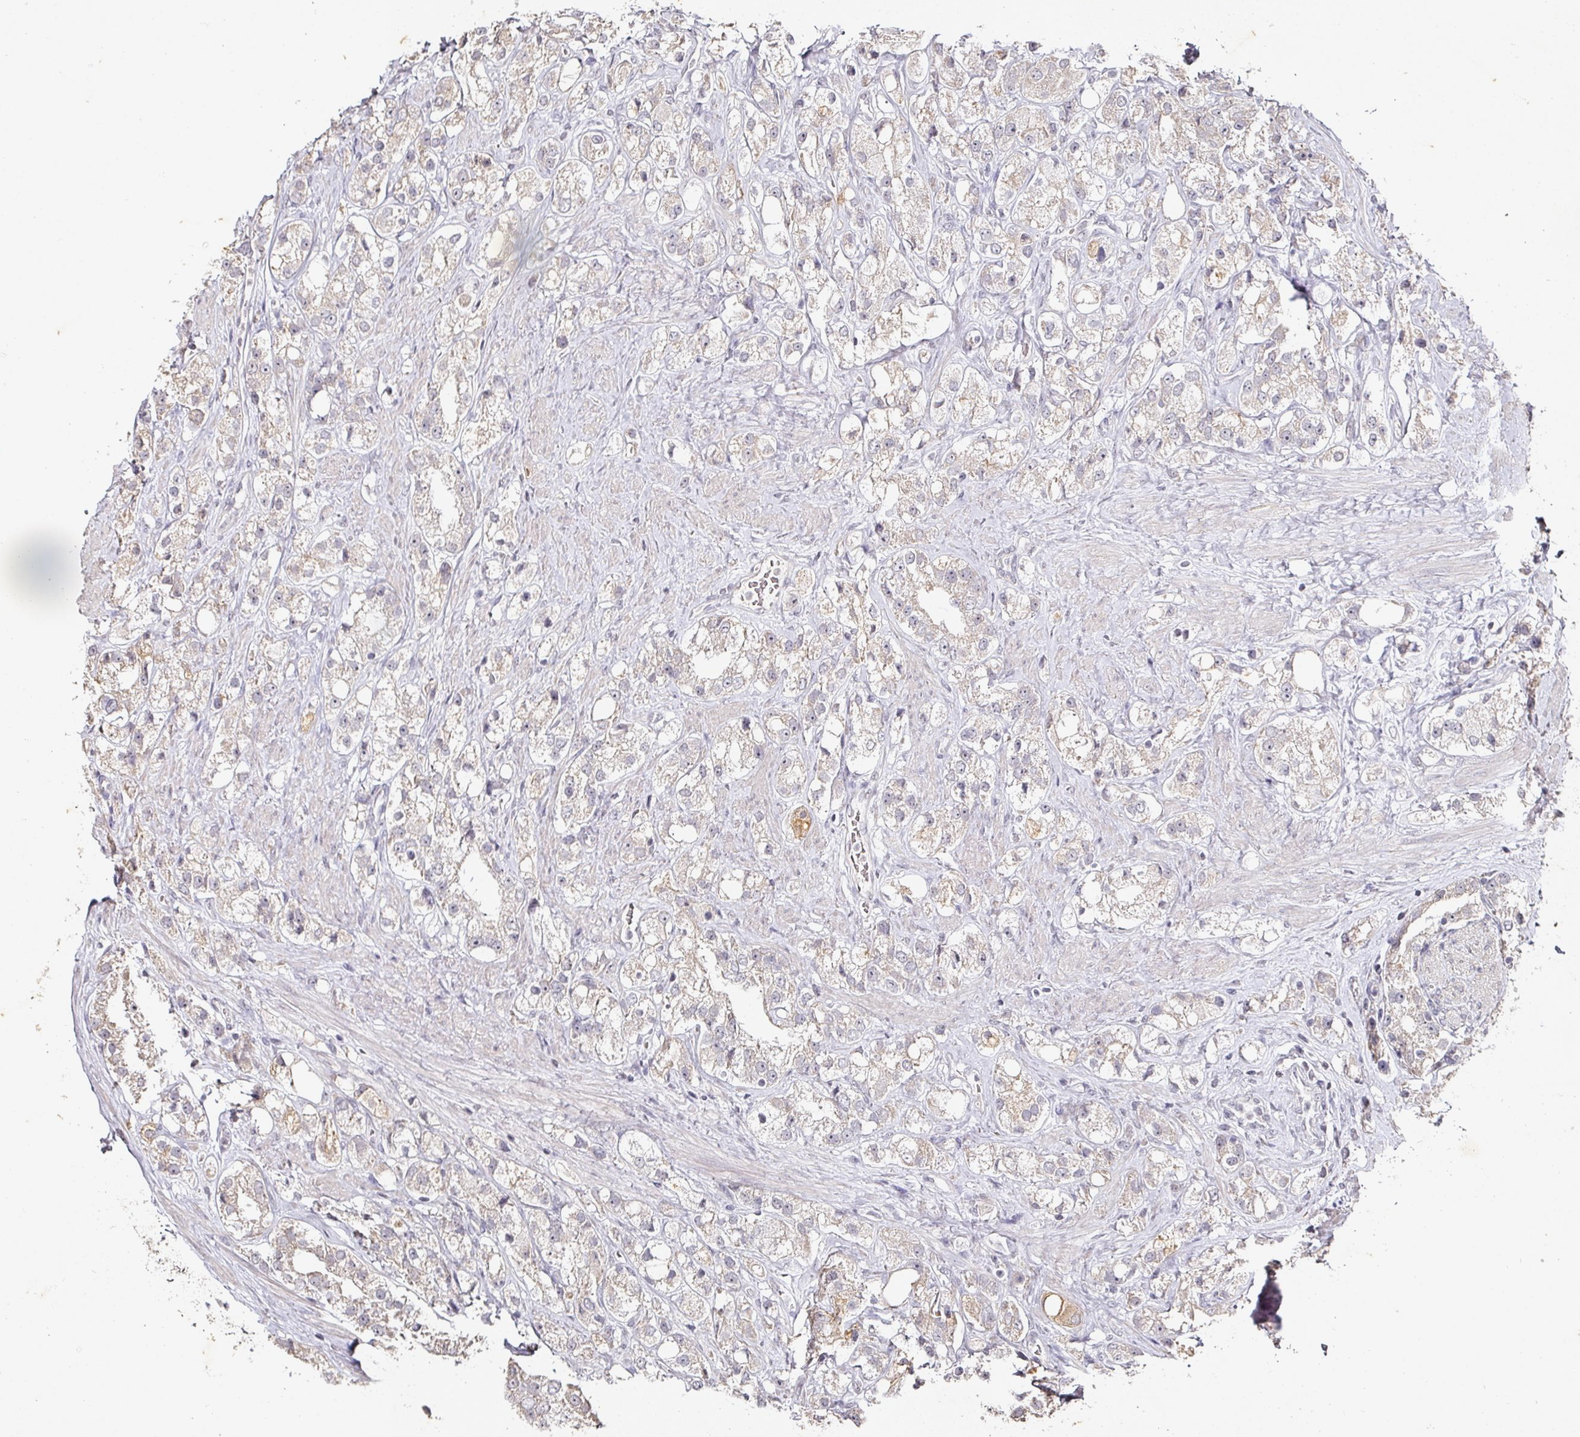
{"staining": {"intensity": "negative", "quantity": "none", "location": "none"}, "tissue": "prostate cancer", "cell_type": "Tumor cells", "image_type": "cancer", "snomed": [{"axis": "morphology", "description": "Adenocarcinoma, NOS"}, {"axis": "topography", "description": "Prostate"}], "caption": "The micrograph shows no staining of tumor cells in prostate adenocarcinoma. (IHC, brightfield microscopy, high magnification).", "gene": "CAPN5", "patient": {"sex": "male", "age": 79}}